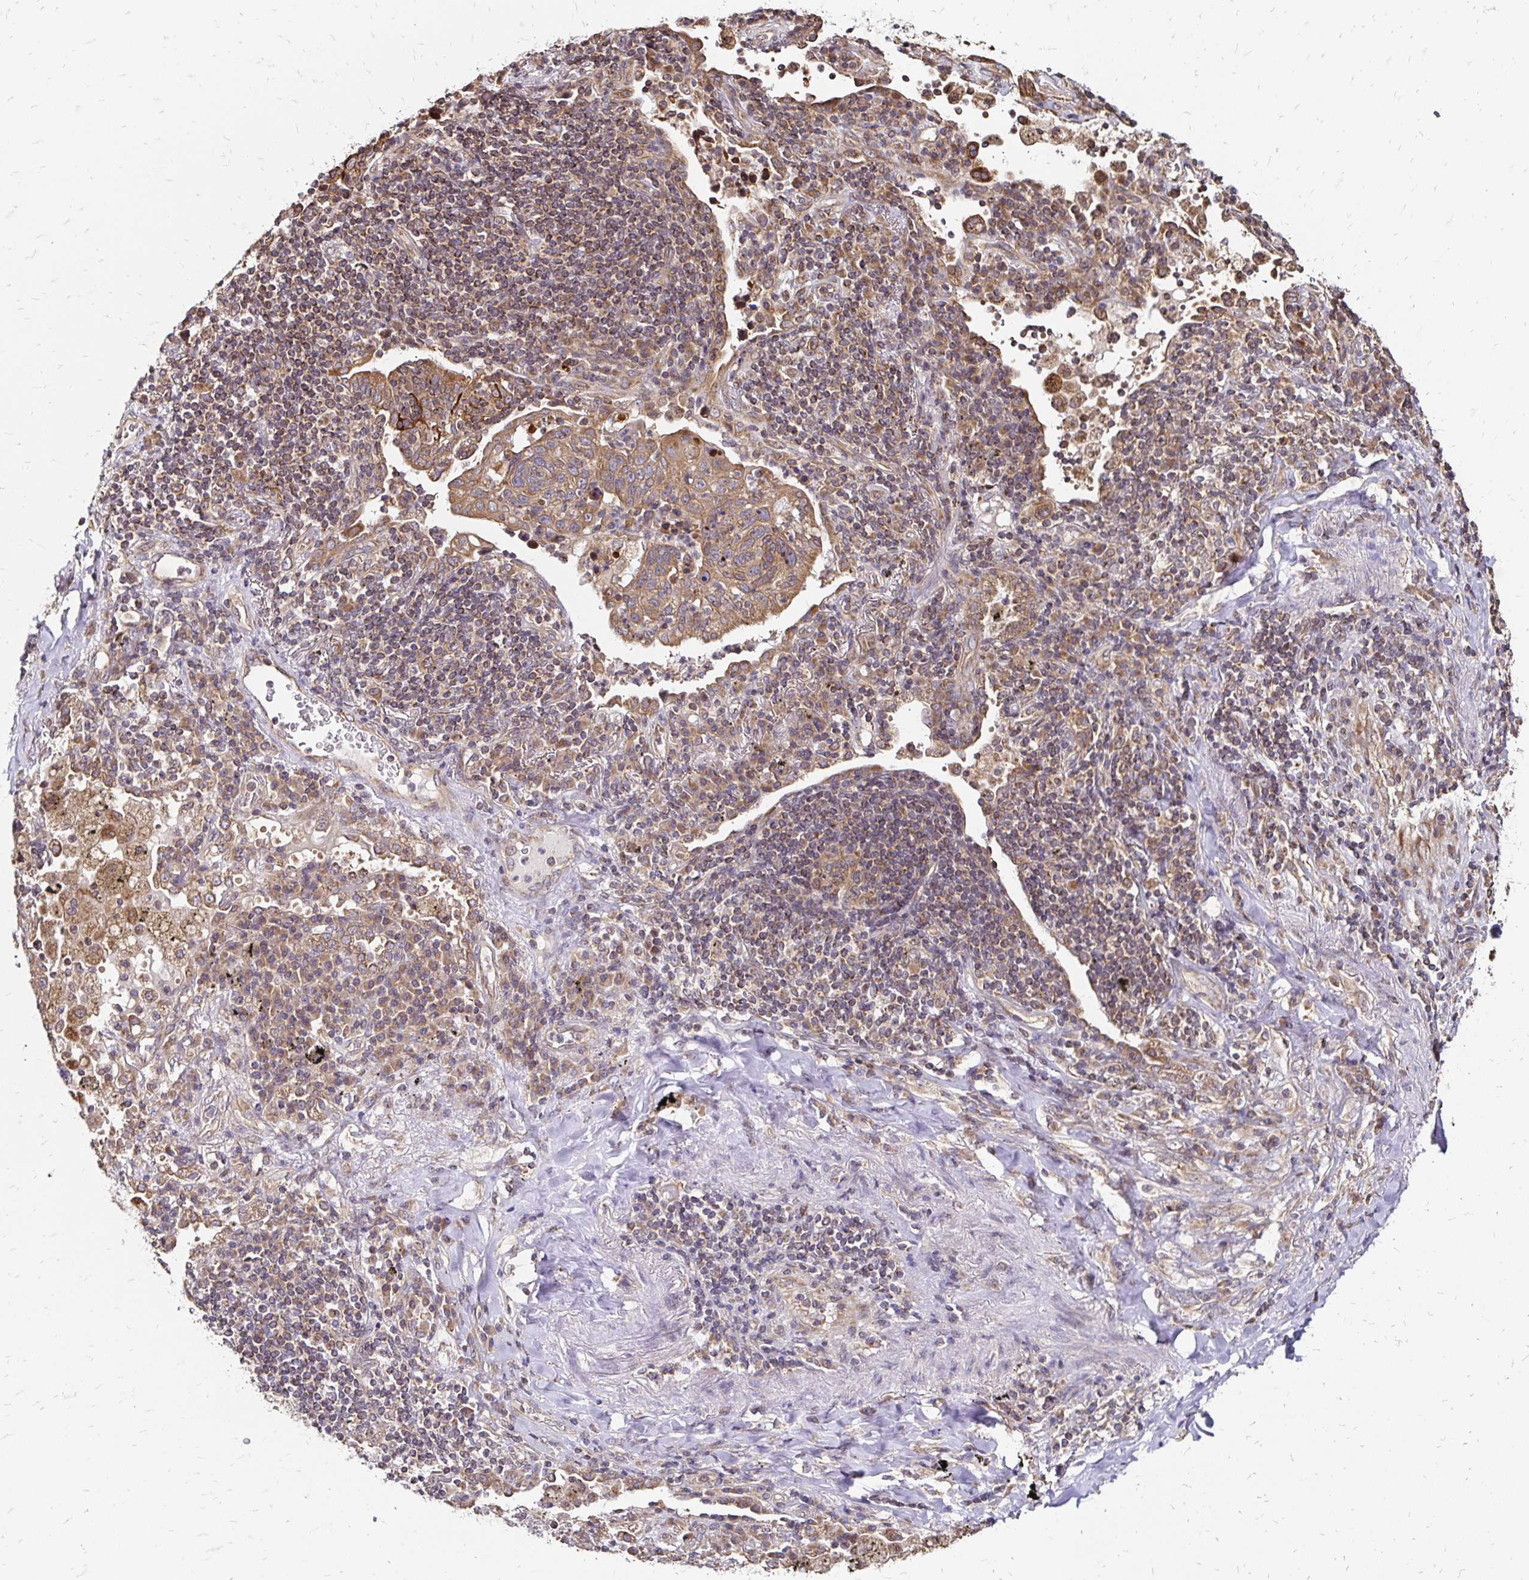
{"staining": {"intensity": "moderate", "quantity": ">75%", "location": "cytoplasmic/membranous"}, "tissue": "lung cancer", "cell_type": "Tumor cells", "image_type": "cancer", "snomed": [{"axis": "morphology", "description": "Squamous cell carcinoma, NOS"}, {"axis": "topography", "description": "Lymph node"}, {"axis": "topography", "description": "Lung"}], "caption": "High-magnification brightfield microscopy of lung cancer stained with DAB (3,3'-diaminobenzidine) (brown) and counterstained with hematoxylin (blue). tumor cells exhibit moderate cytoplasmic/membranous expression is seen in approximately>75% of cells.", "gene": "ZW10", "patient": {"sex": "male", "age": 61}}